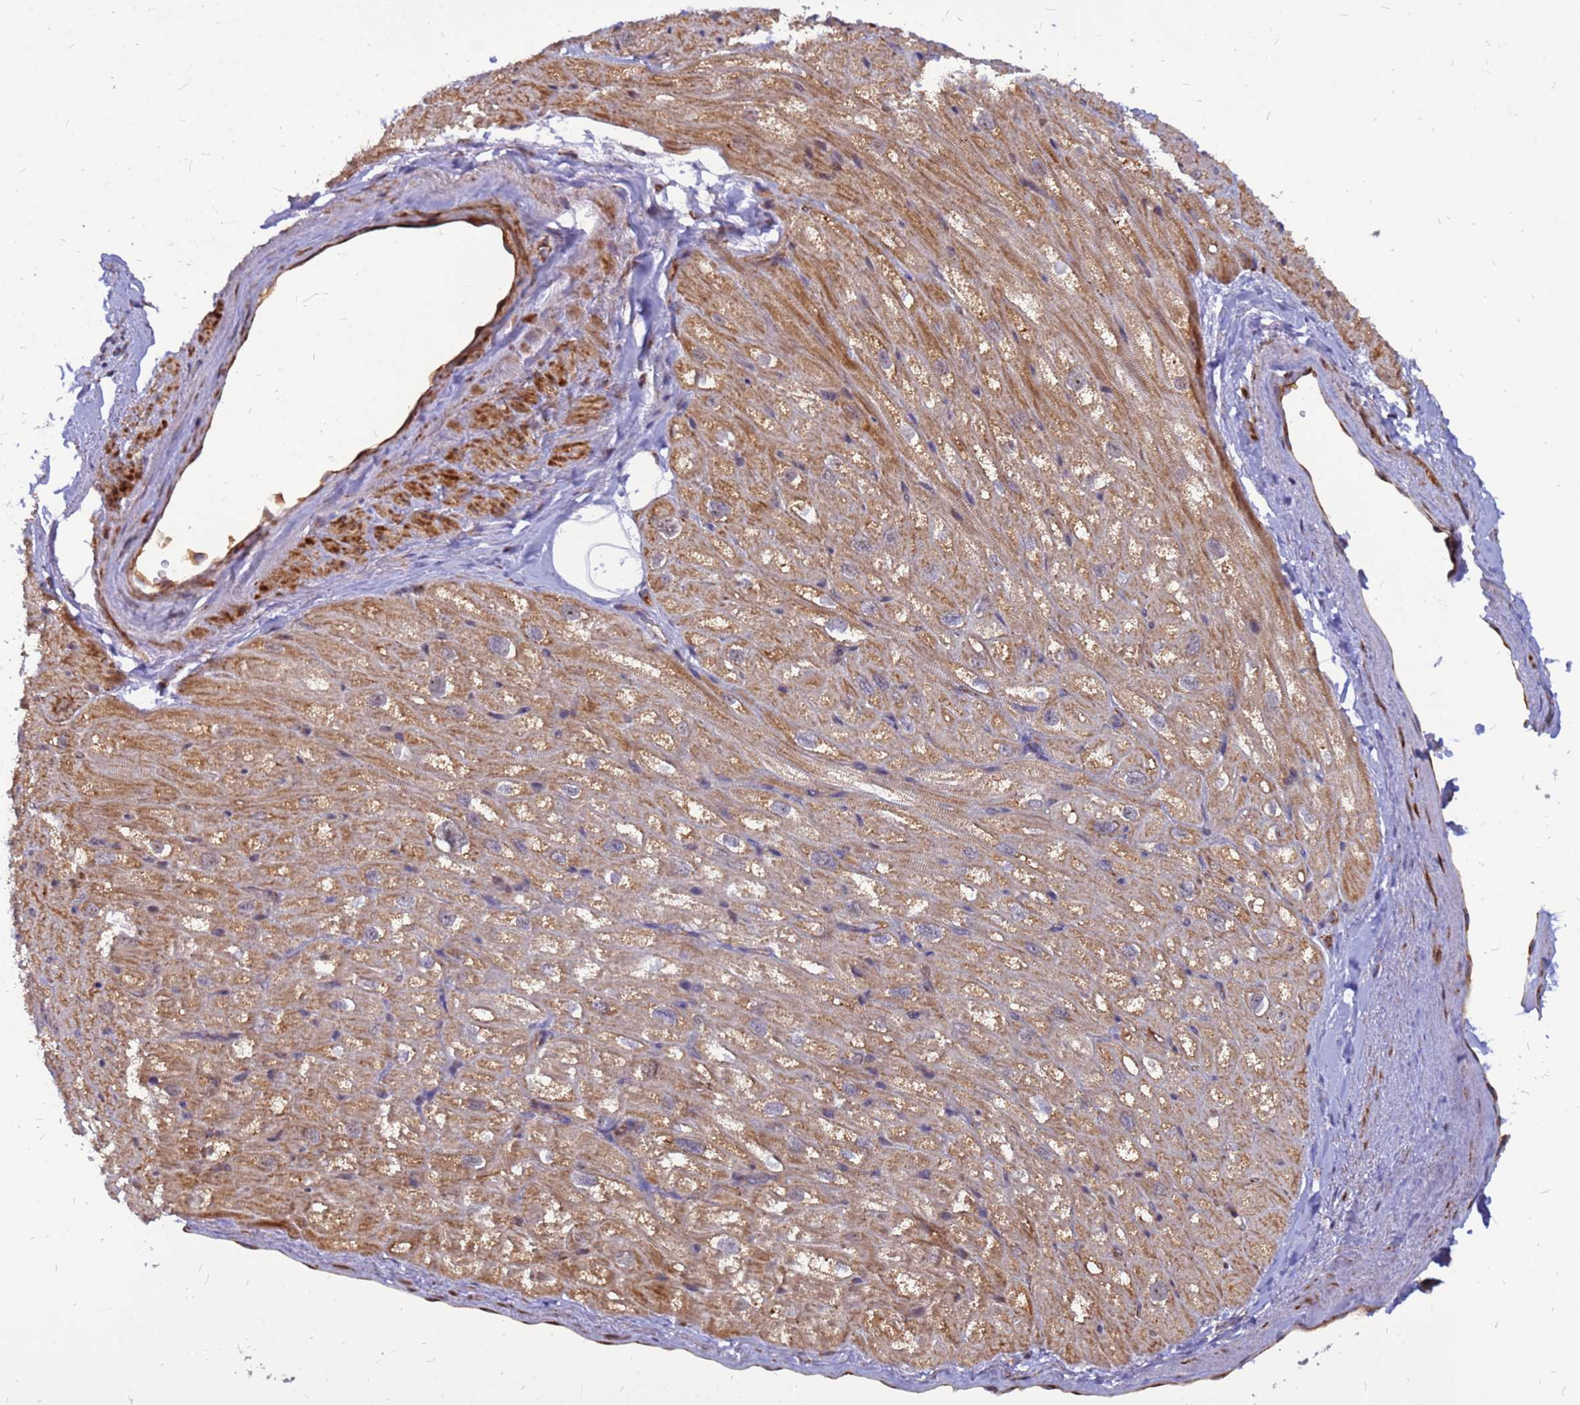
{"staining": {"intensity": "moderate", "quantity": ">75%", "location": "cytoplasmic/membranous"}, "tissue": "heart muscle", "cell_type": "Cardiomyocytes", "image_type": "normal", "snomed": [{"axis": "morphology", "description": "Normal tissue, NOS"}, {"axis": "topography", "description": "Heart"}], "caption": "IHC micrograph of benign heart muscle: human heart muscle stained using IHC demonstrates medium levels of moderate protein expression localized specifically in the cytoplasmic/membranous of cardiomyocytes, appearing as a cytoplasmic/membranous brown color.", "gene": "RPL8", "patient": {"sex": "male", "age": 50}}